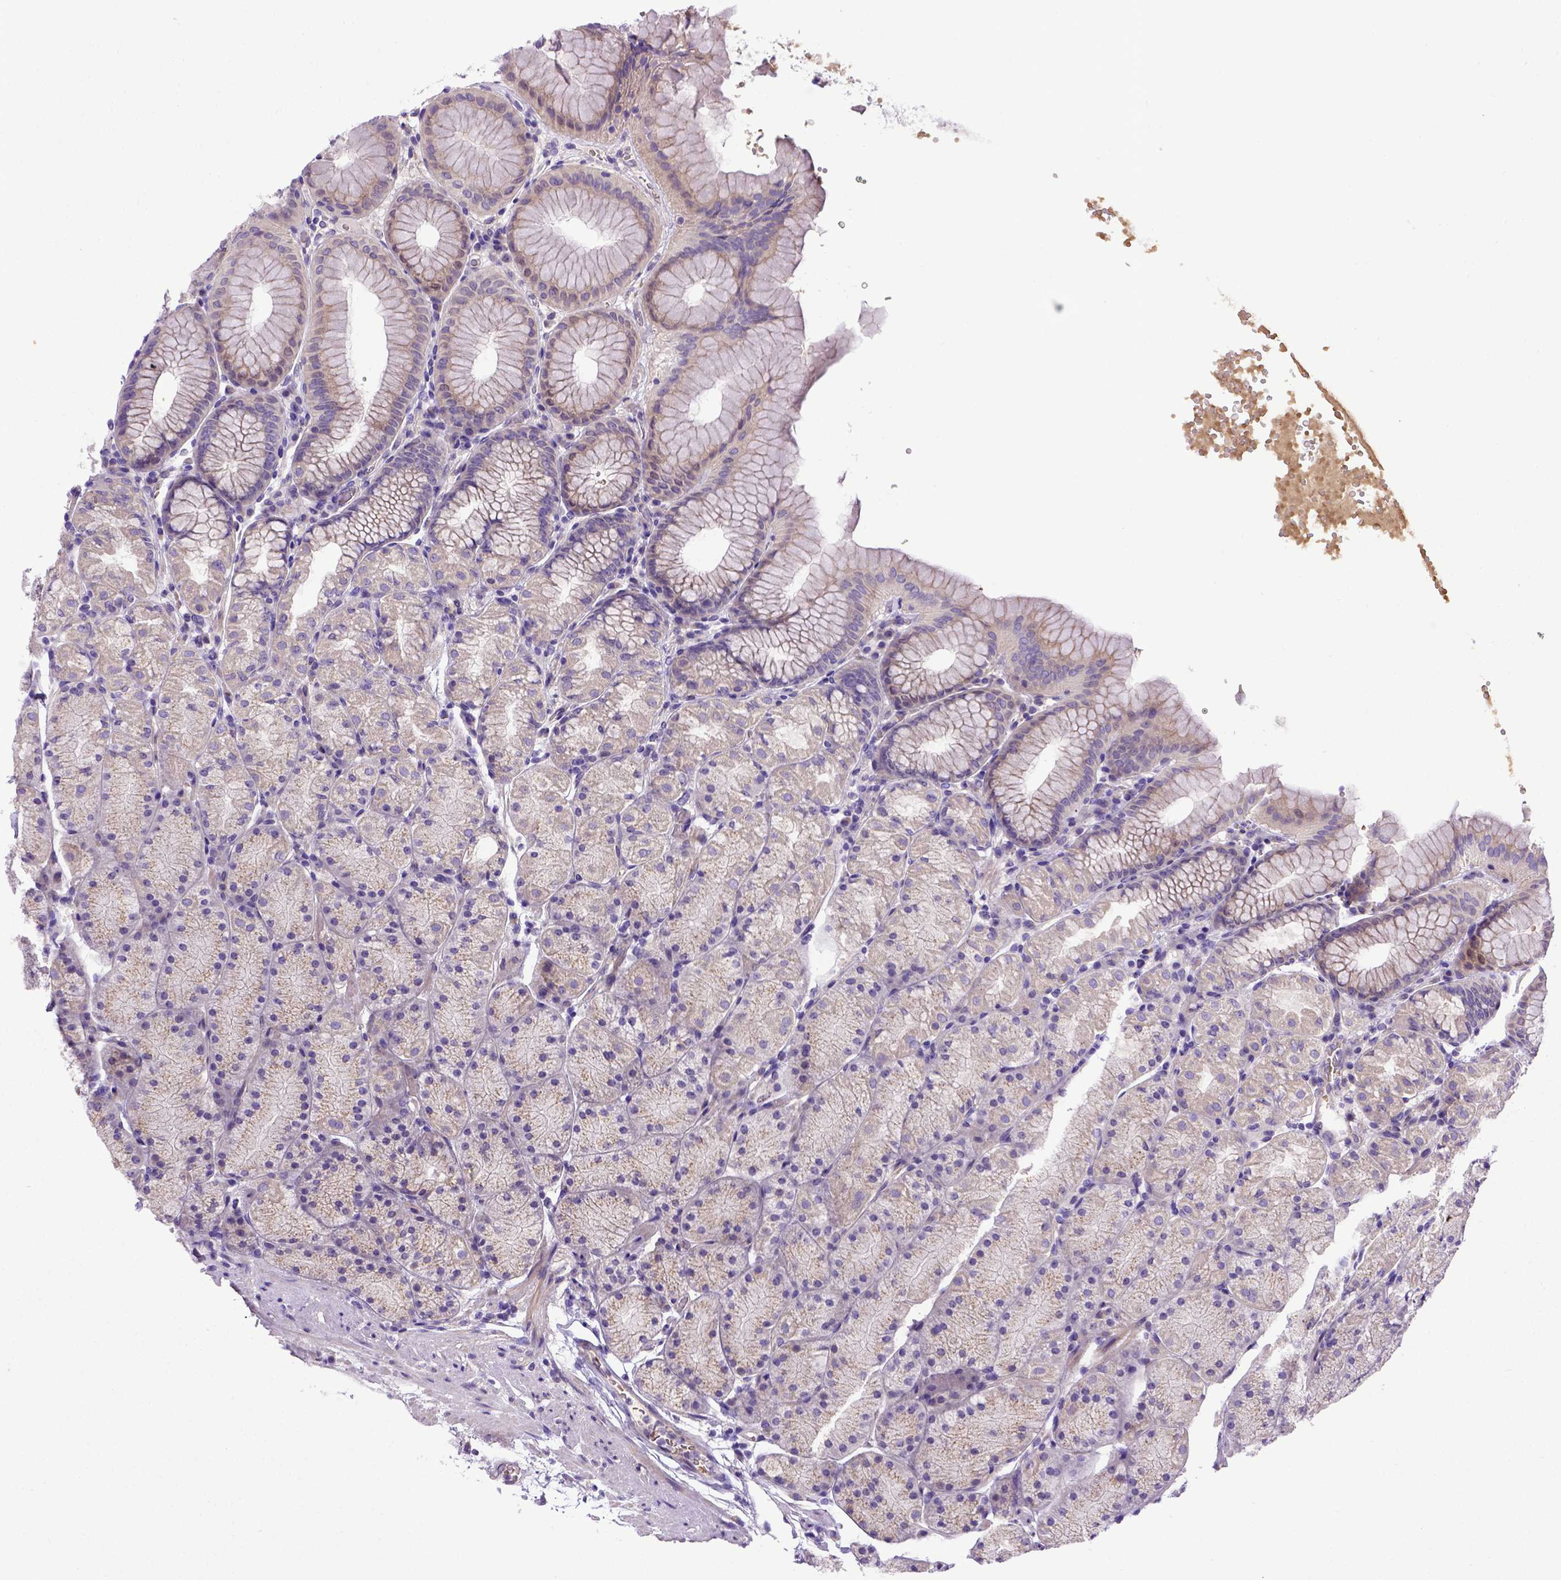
{"staining": {"intensity": "negative", "quantity": "none", "location": "none"}, "tissue": "stomach", "cell_type": "Glandular cells", "image_type": "normal", "snomed": [{"axis": "morphology", "description": "Normal tissue, NOS"}, {"axis": "topography", "description": "Stomach, upper"}, {"axis": "topography", "description": "Stomach"}], "caption": "Unremarkable stomach was stained to show a protein in brown. There is no significant positivity in glandular cells.", "gene": "ADAM12", "patient": {"sex": "male", "age": 76}}